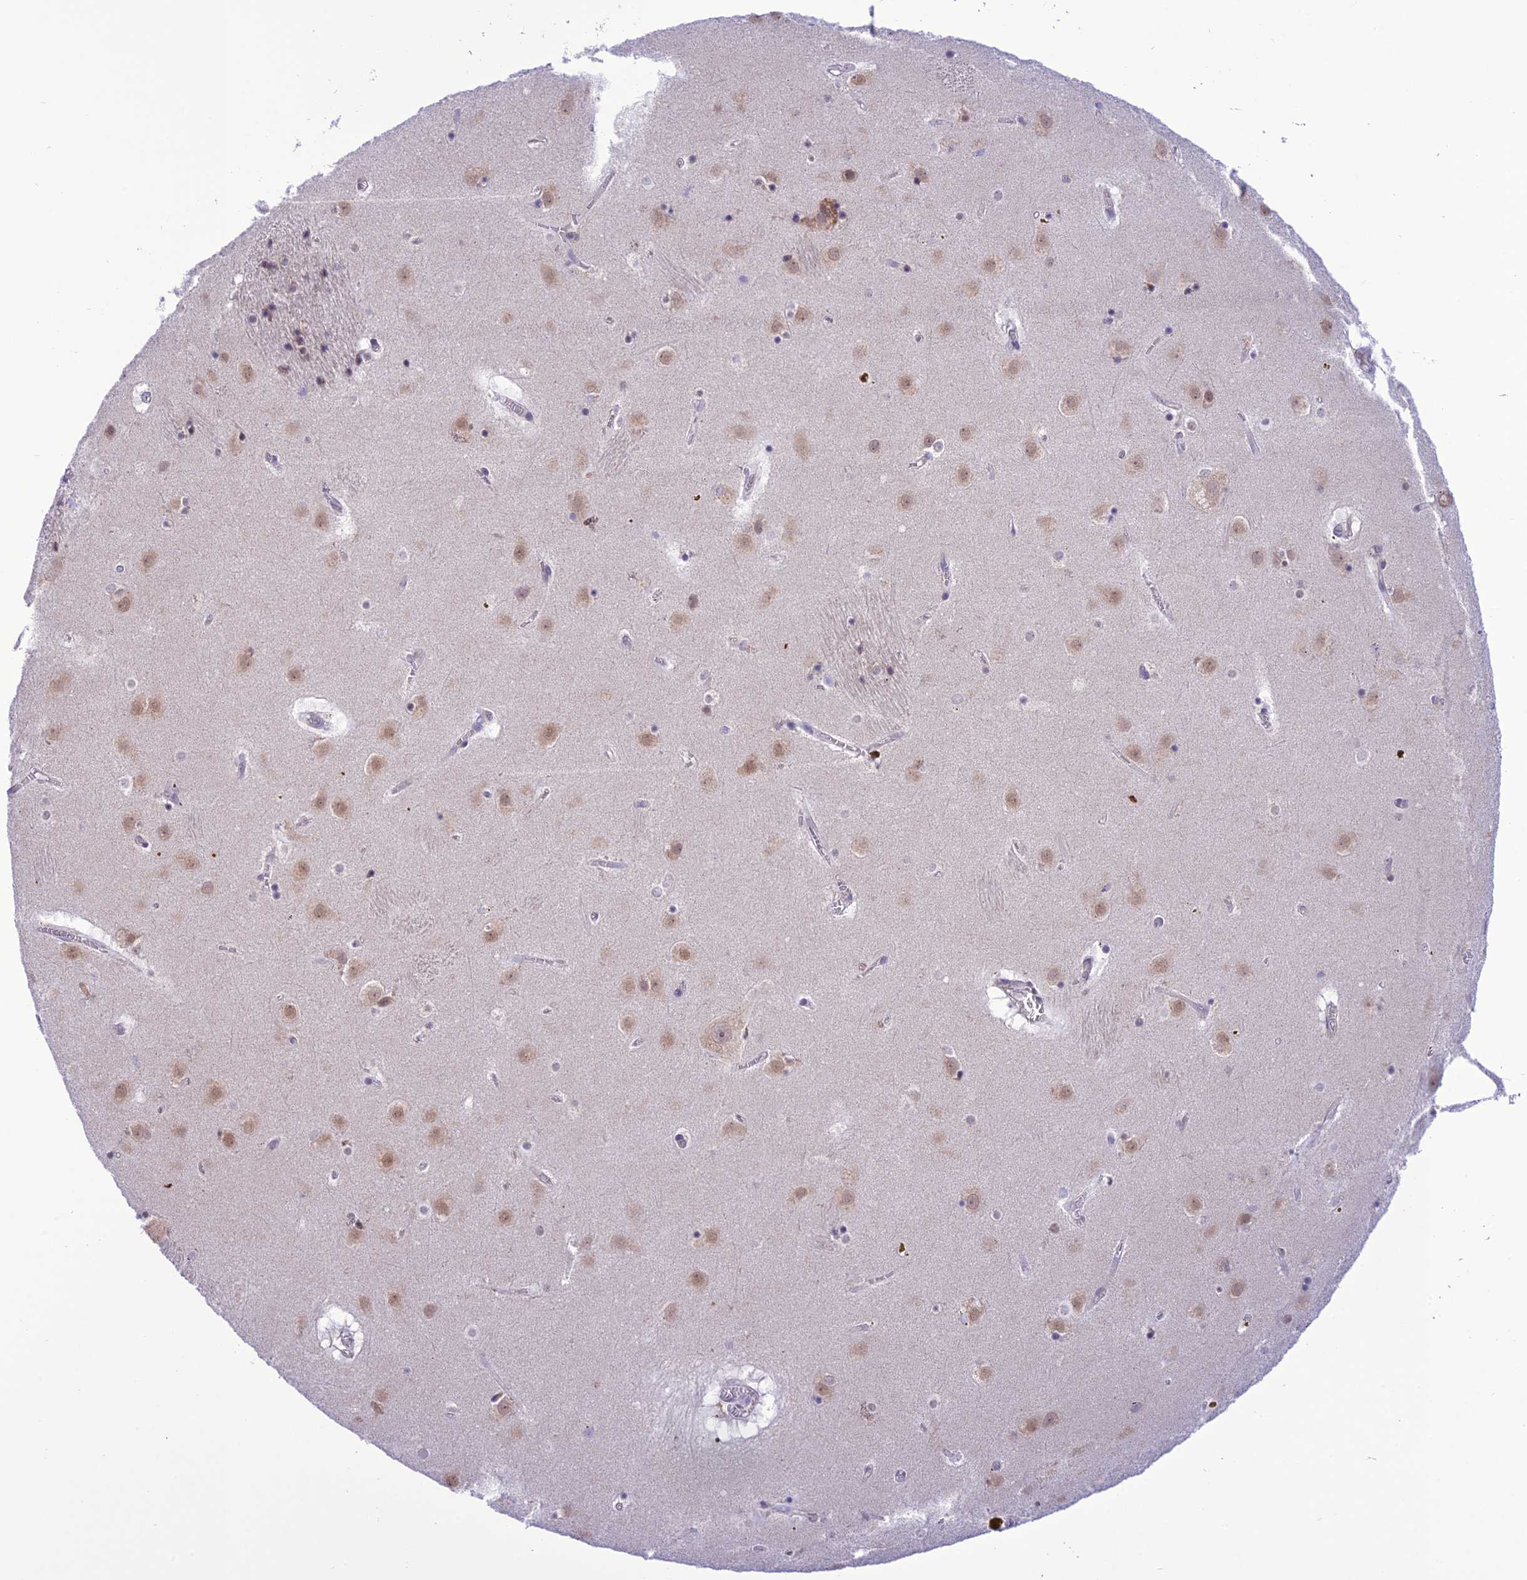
{"staining": {"intensity": "negative", "quantity": "none", "location": "none"}, "tissue": "caudate", "cell_type": "Glial cells", "image_type": "normal", "snomed": [{"axis": "morphology", "description": "Normal tissue, NOS"}, {"axis": "topography", "description": "Lateral ventricle wall"}], "caption": "This is an immunohistochemistry (IHC) histopathology image of unremarkable caudate. There is no staining in glial cells.", "gene": "RNF126", "patient": {"sex": "male", "age": 70}}